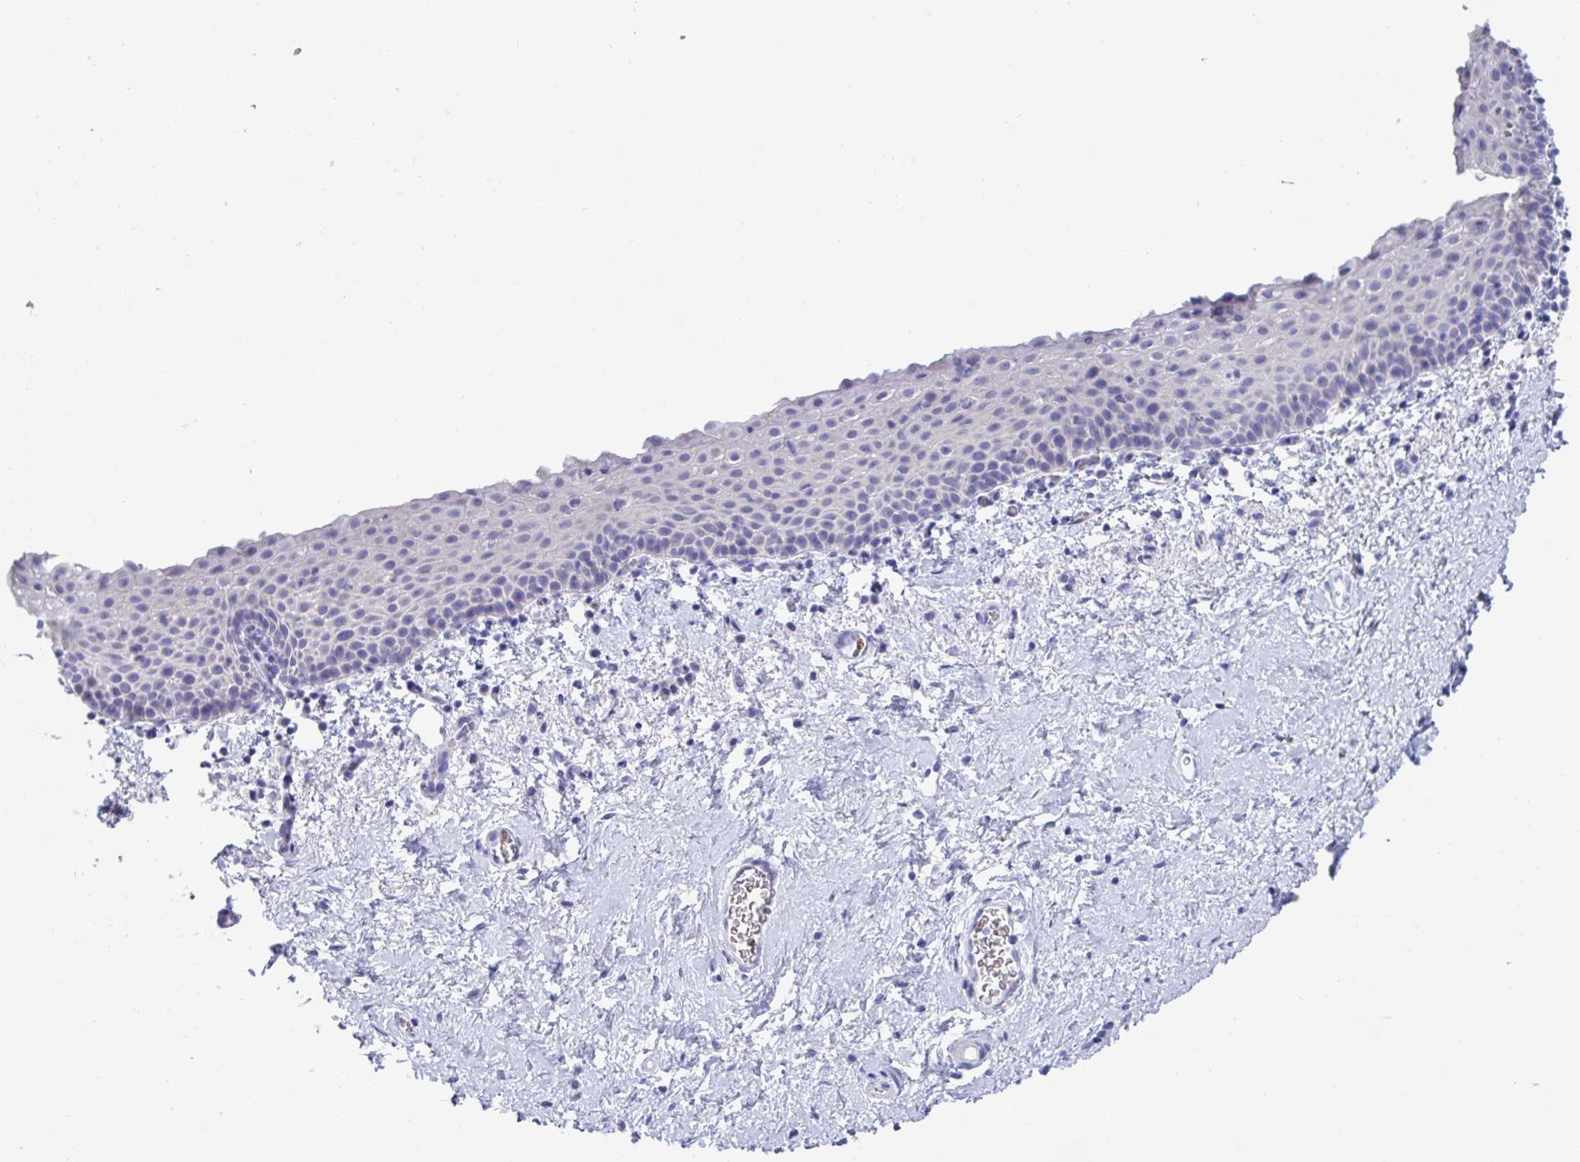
{"staining": {"intensity": "negative", "quantity": "none", "location": "none"}, "tissue": "vagina", "cell_type": "Squamous epithelial cells", "image_type": "normal", "snomed": [{"axis": "morphology", "description": "Normal tissue, NOS"}, {"axis": "topography", "description": "Vagina"}], "caption": "Immunohistochemistry (IHC) image of benign vagina: vagina stained with DAB shows no significant protein staining in squamous epithelial cells.", "gene": "TTC30A", "patient": {"sex": "female", "age": 61}}